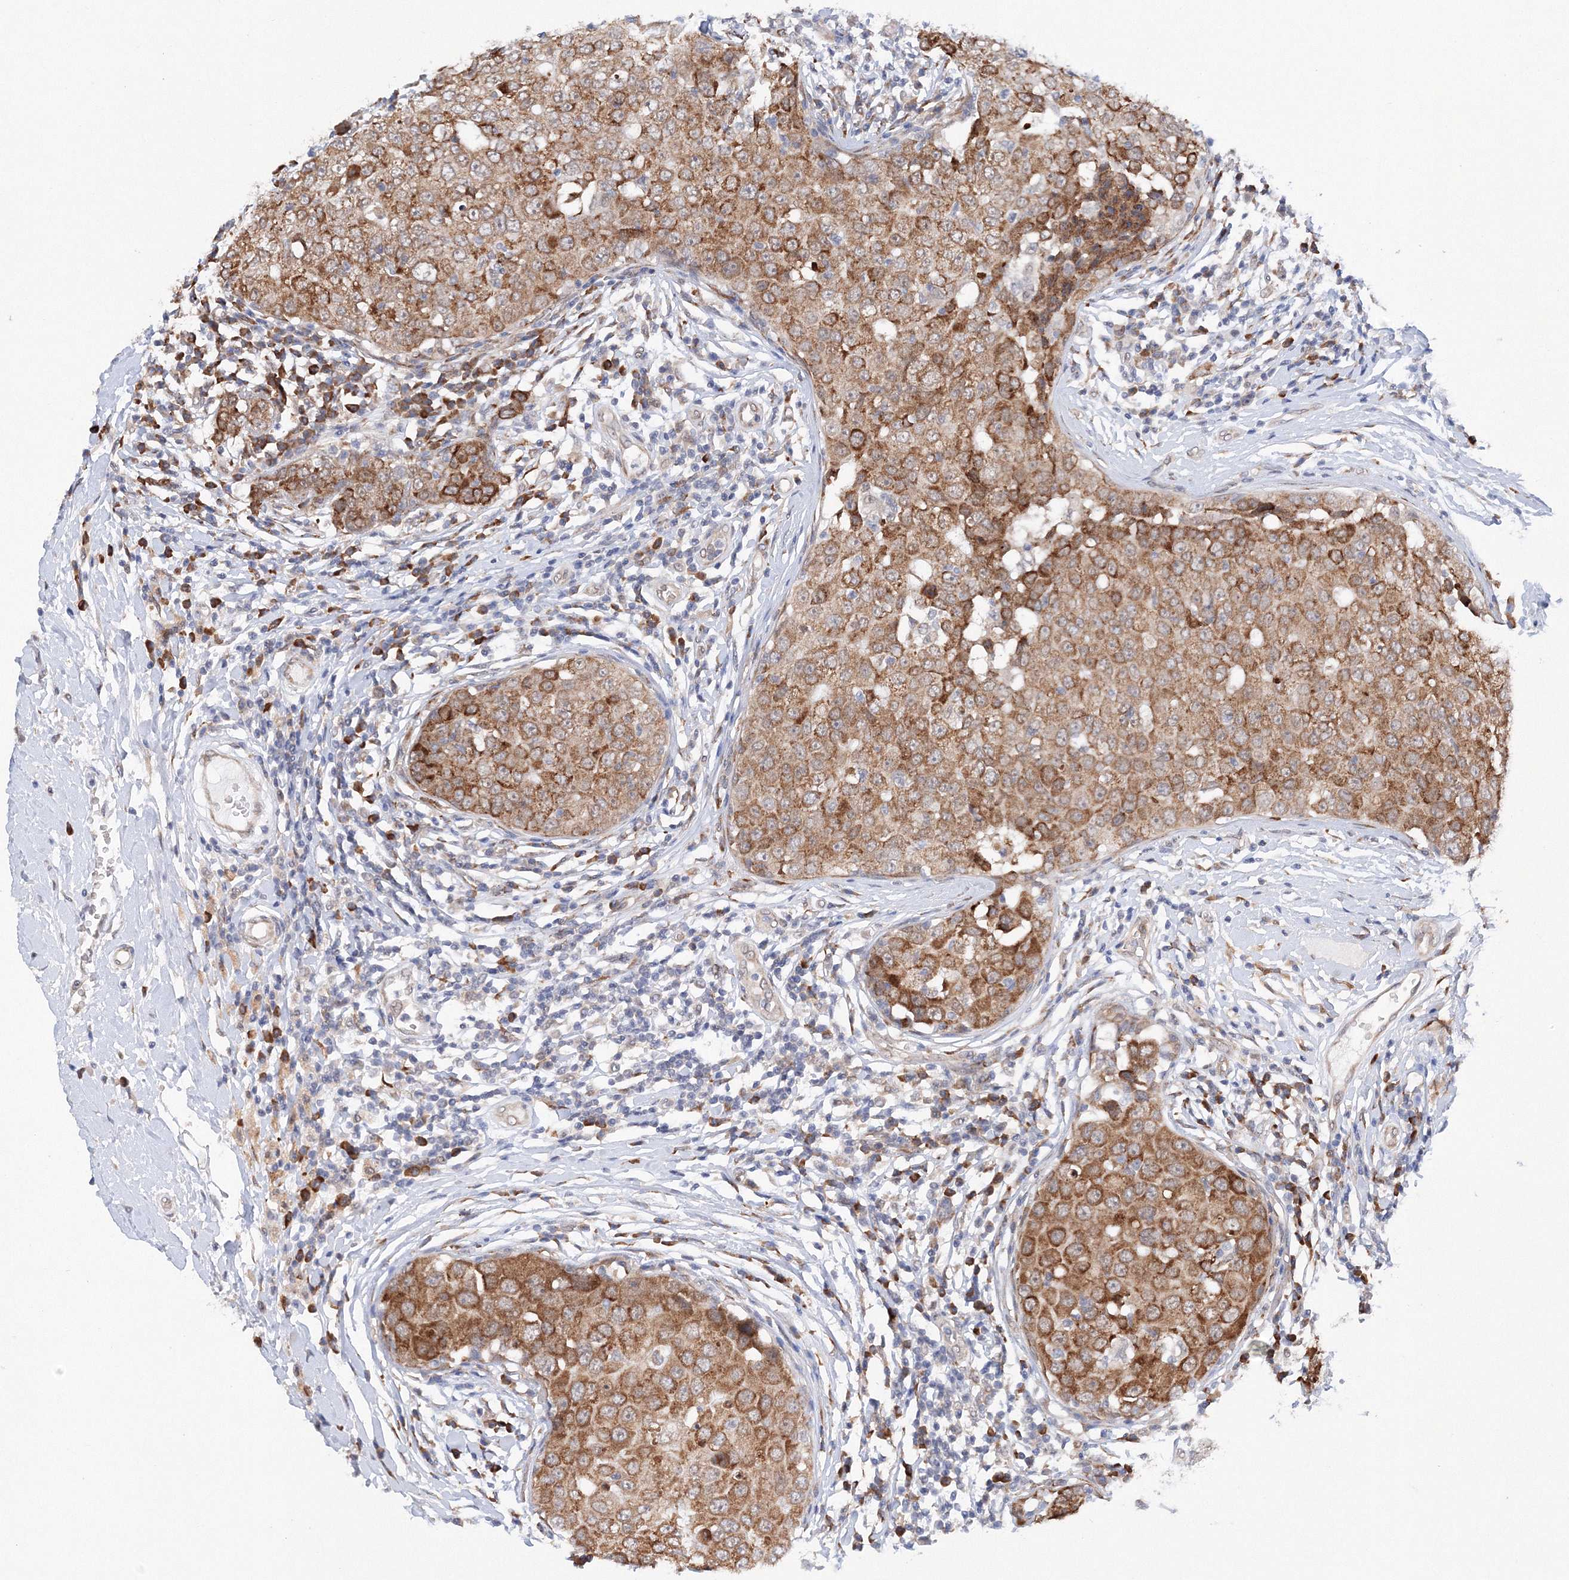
{"staining": {"intensity": "moderate", "quantity": ">75%", "location": "cytoplasmic/membranous"}, "tissue": "breast cancer", "cell_type": "Tumor cells", "image_type": "cancer", "snomed": [{"axis": "morphology", "description": "Duct carcinoma"}, {"axis": "topography", "description": "Breast"}], "caption": "This micrograph reveals immunohistochemistry staining of intraductal carcinoma (breast), with medium moderate cytoplasmic/membranous positivity in about >75% of tumor cells.", "gene": "DIS3L2", "patient": {"sex": "female", "age": 27}}